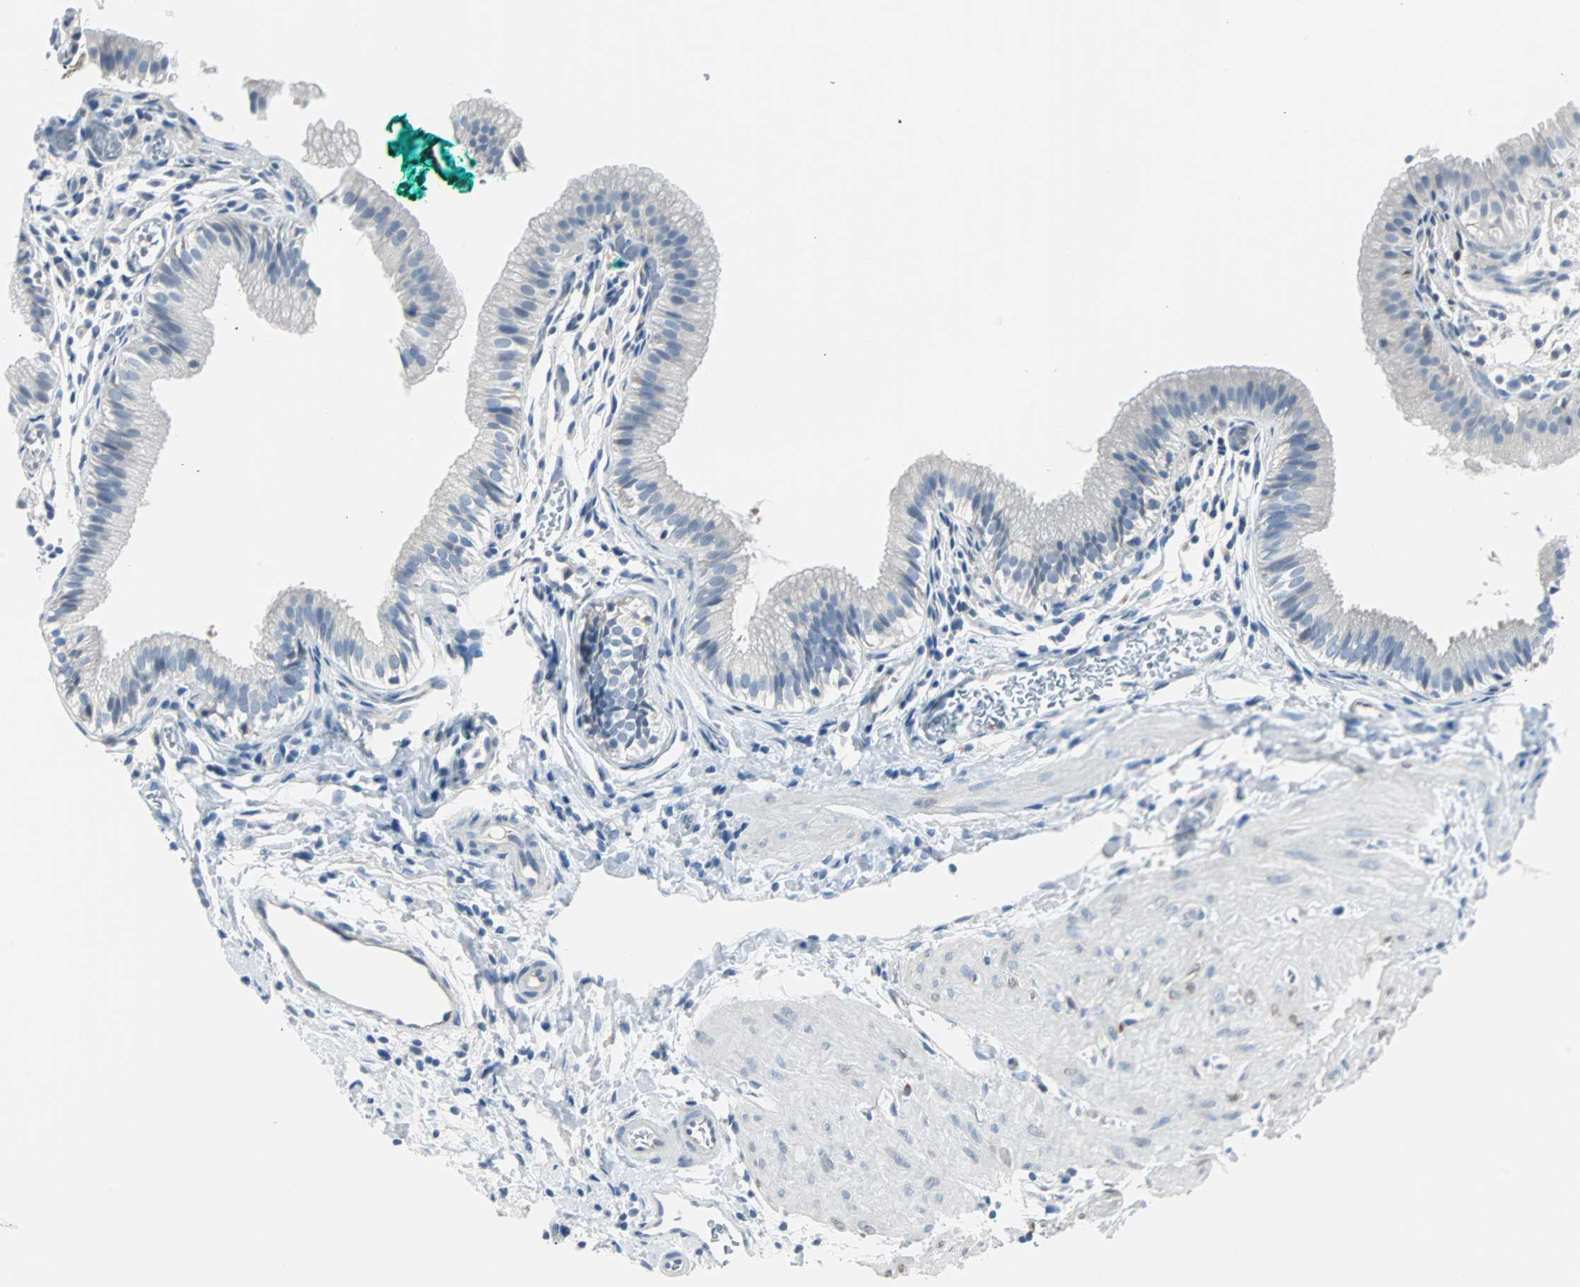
{"staining": {"intensity": "moderate", "quantity": "<25%", "location": "cytoplasmic/membranous"}, "tissue": "gallbladder", "cell_type": "Glandular cells", "image_type": "normal", "snomed": [{"axis": "morphology", "description": "Normal tissue, NOS"}, {"axis": "topography", "description": "Gallbladder"}], "caption": "This histopathology image shows immunohistochemistry staining of normal human gallbladder, with low moderate cytoplasmic/membranous expression in about <25% of glandular cells.", "gene": "RASA1", "patient": {"sex": "female", "age": 26}}